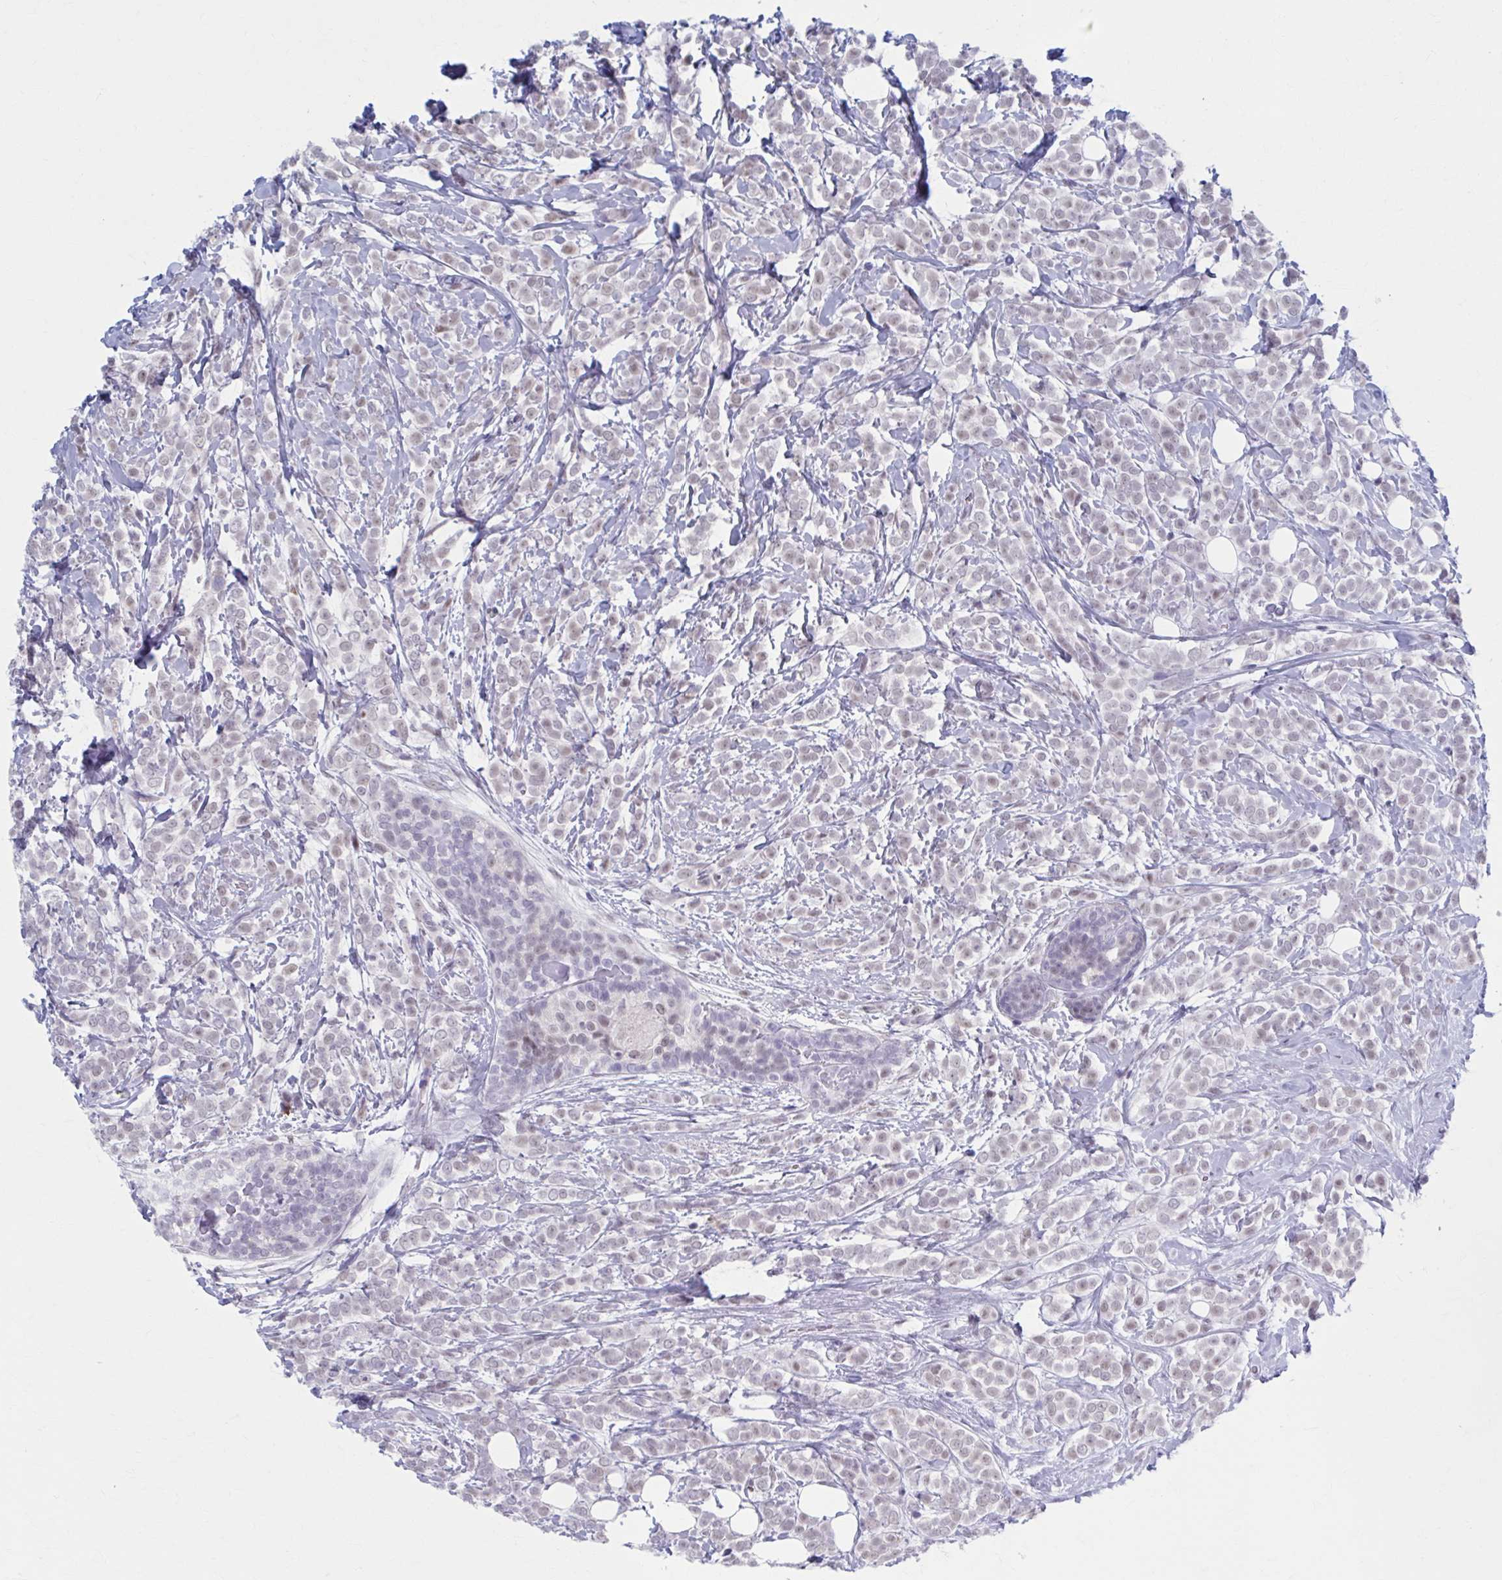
{"staining": {"intensity": "weak", "quantity": ">75%", "location": "nuclear"}, "tissue": "breast cancer", "cell_type": "Tumor cells", "image_type": "cancer", "snomed": [{"axis": "morphology", "description": "Lobular carcinoma"}, {"axis": "topography", "description": "Breast"}], "caption": "This image shows IHC staining of lobular carcinoma (breast), with low weak nuclear staining in approximately >75% of tumor cells.", "gene": "CCDC105", "patient": {"sex": "female", "age": 49}}